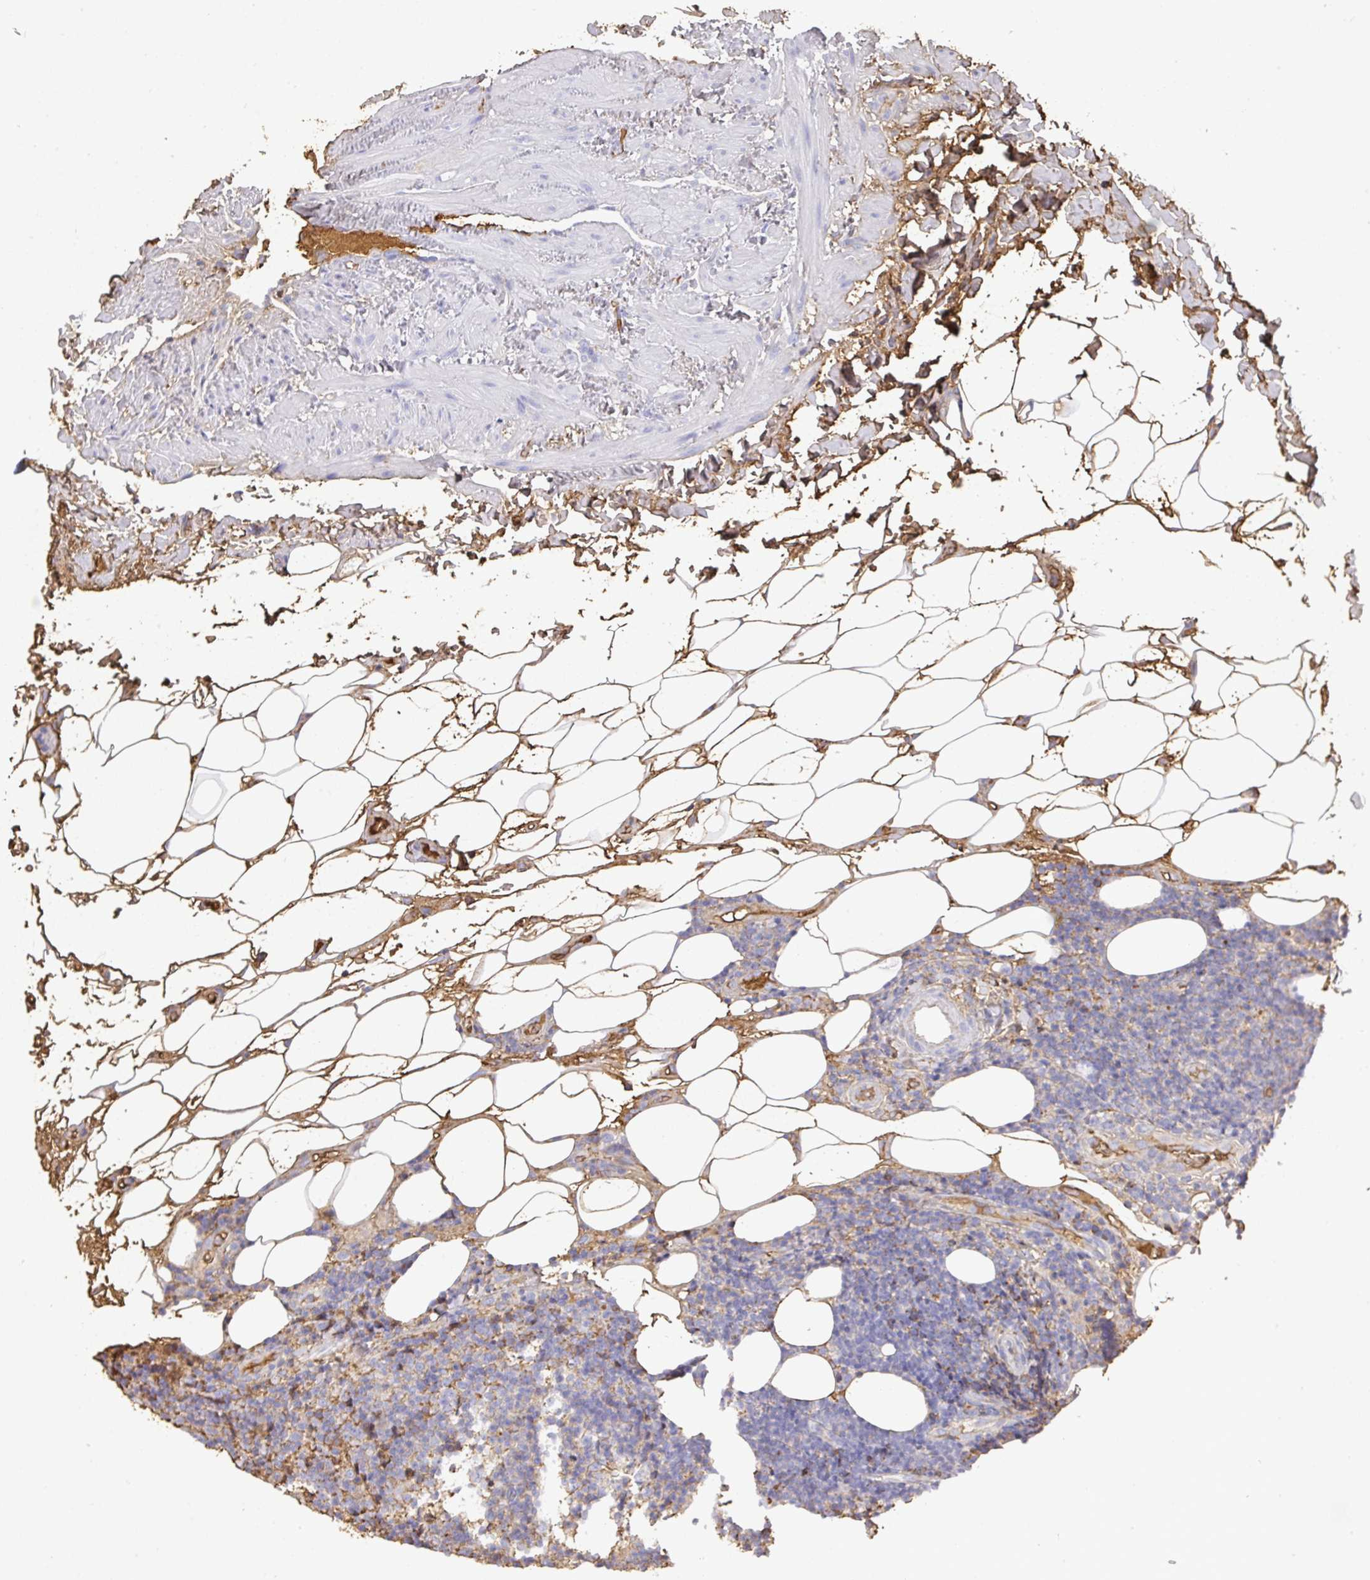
{"staining": {"intensity": "negative", "quantity": "none", "location": "none"}, "tissue": "lymphoma", "cell_type": "Tumor cells", "image_type": "cancer", "snomed": [{"axis": "morphology", "description": "Malignant lymphoma, non-Hodgkin's type, Low grade"}, {"axis": "topography", "description": "Lymph node"}], "caption": "A photomicrograph of human malignant lymphoma, non-Hodgkin's type (low-grade) is negative for staining in tumor cells. (DAB (3,3'-diaminobenzidine) immunohistochemistry, high magnification).", "gene": "ALB", "patient": {"sex": "male", "age": 66}}